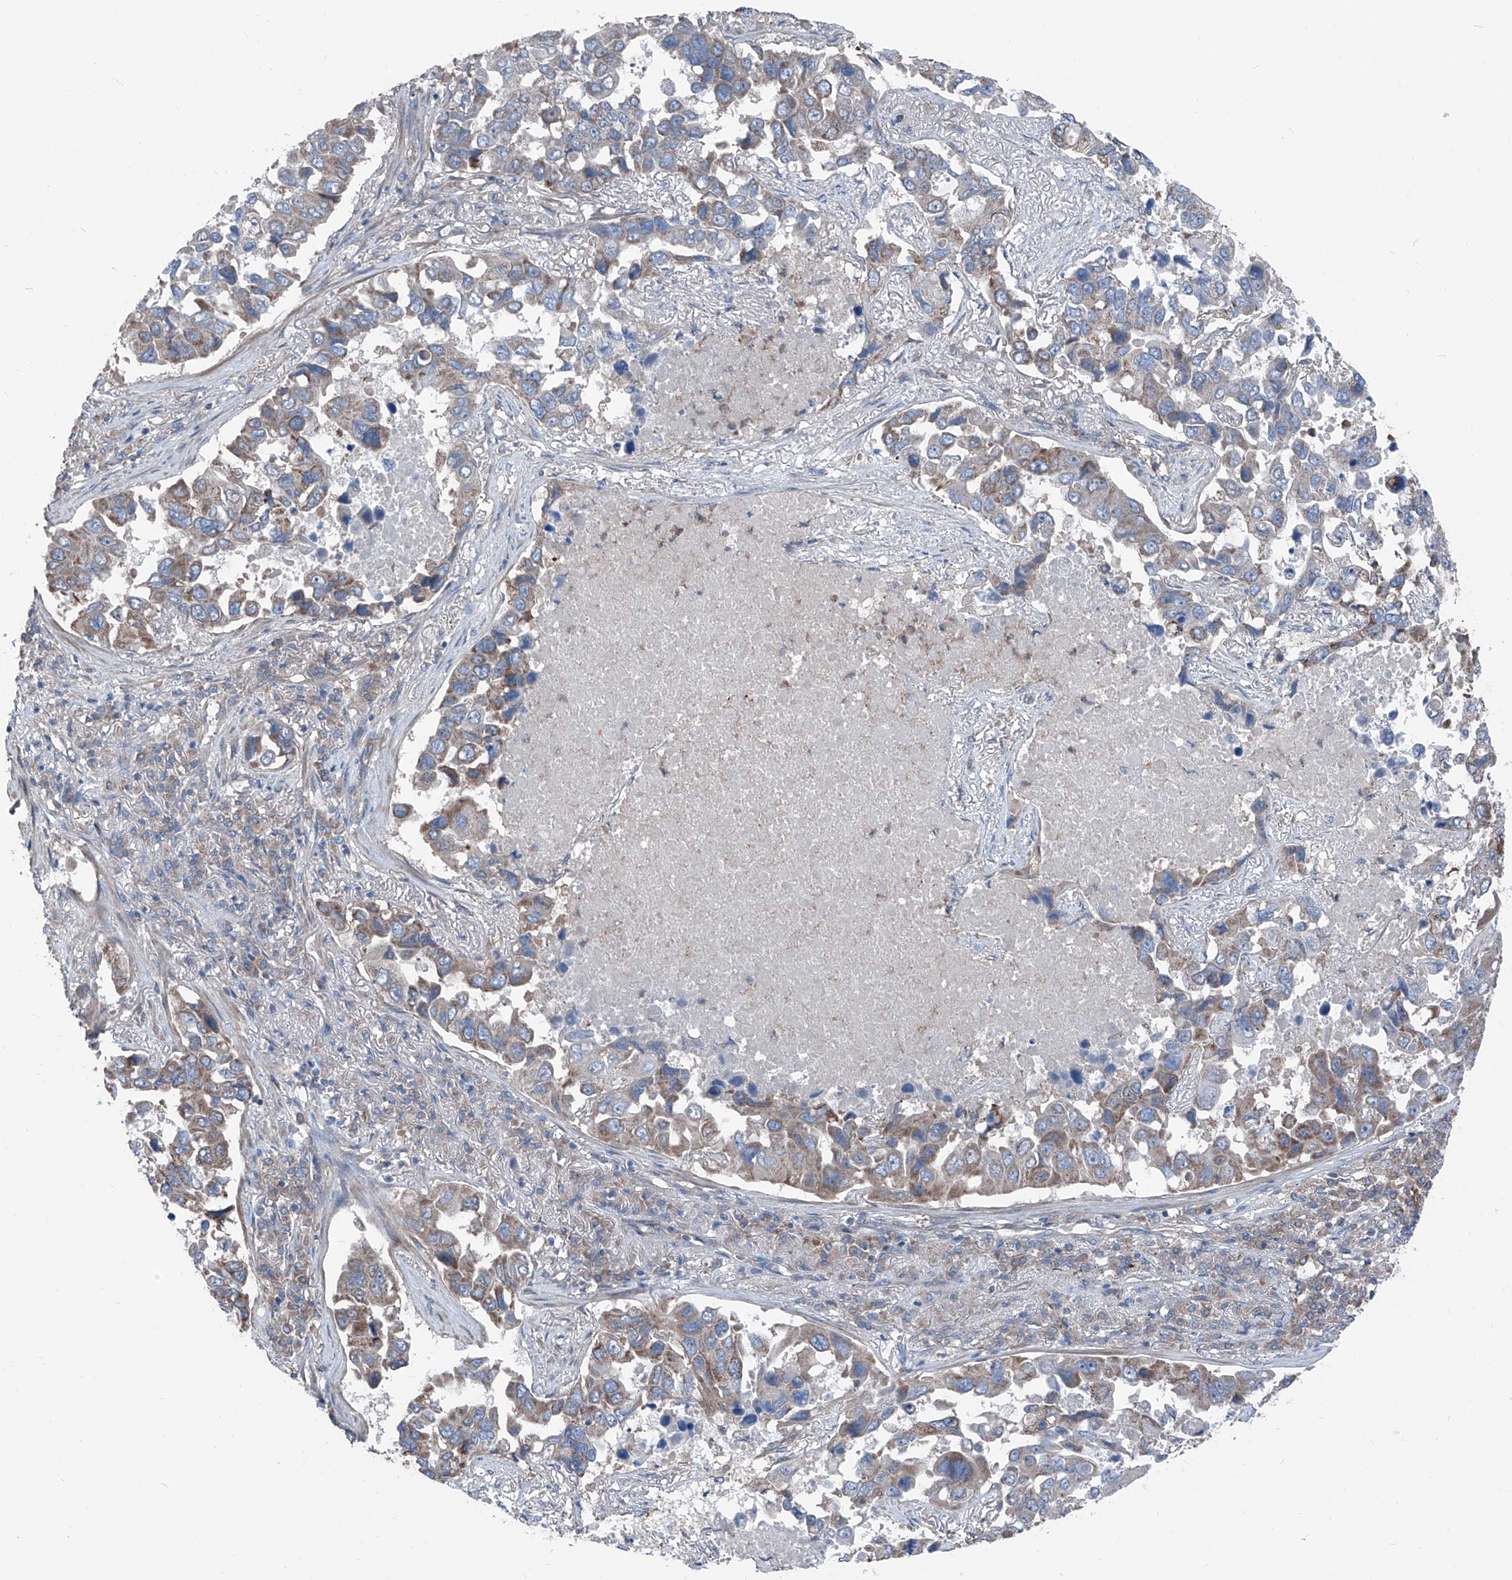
{"staining": {"intensity": "weak", "quantity": "25%-75%", "location": "cytoplasmic/membranous"}, "tissue": "lung cancer", "cell_type": "Tumor cells", "image_type": "cancer", "snomed": [{"axis": "morphology", "description": "Adenocarcinoma, NOS"}, {"axis": "topography", "description": "Lung"}], "caption": "DAB immunohistochemical staining of lung cancer (adenocarcinoma) exhibits weak cytoplasmic/membranous protein positivity in about 25%-75% of tumor cells. The staining was performed using DAB (3,3'-diaminobenzidine), with brown indicating positive protein expression. Nuclei are stained blue with hematoxylin.", "gene": "GPAT3", "patient": {"sex": "male", "age": 64}}